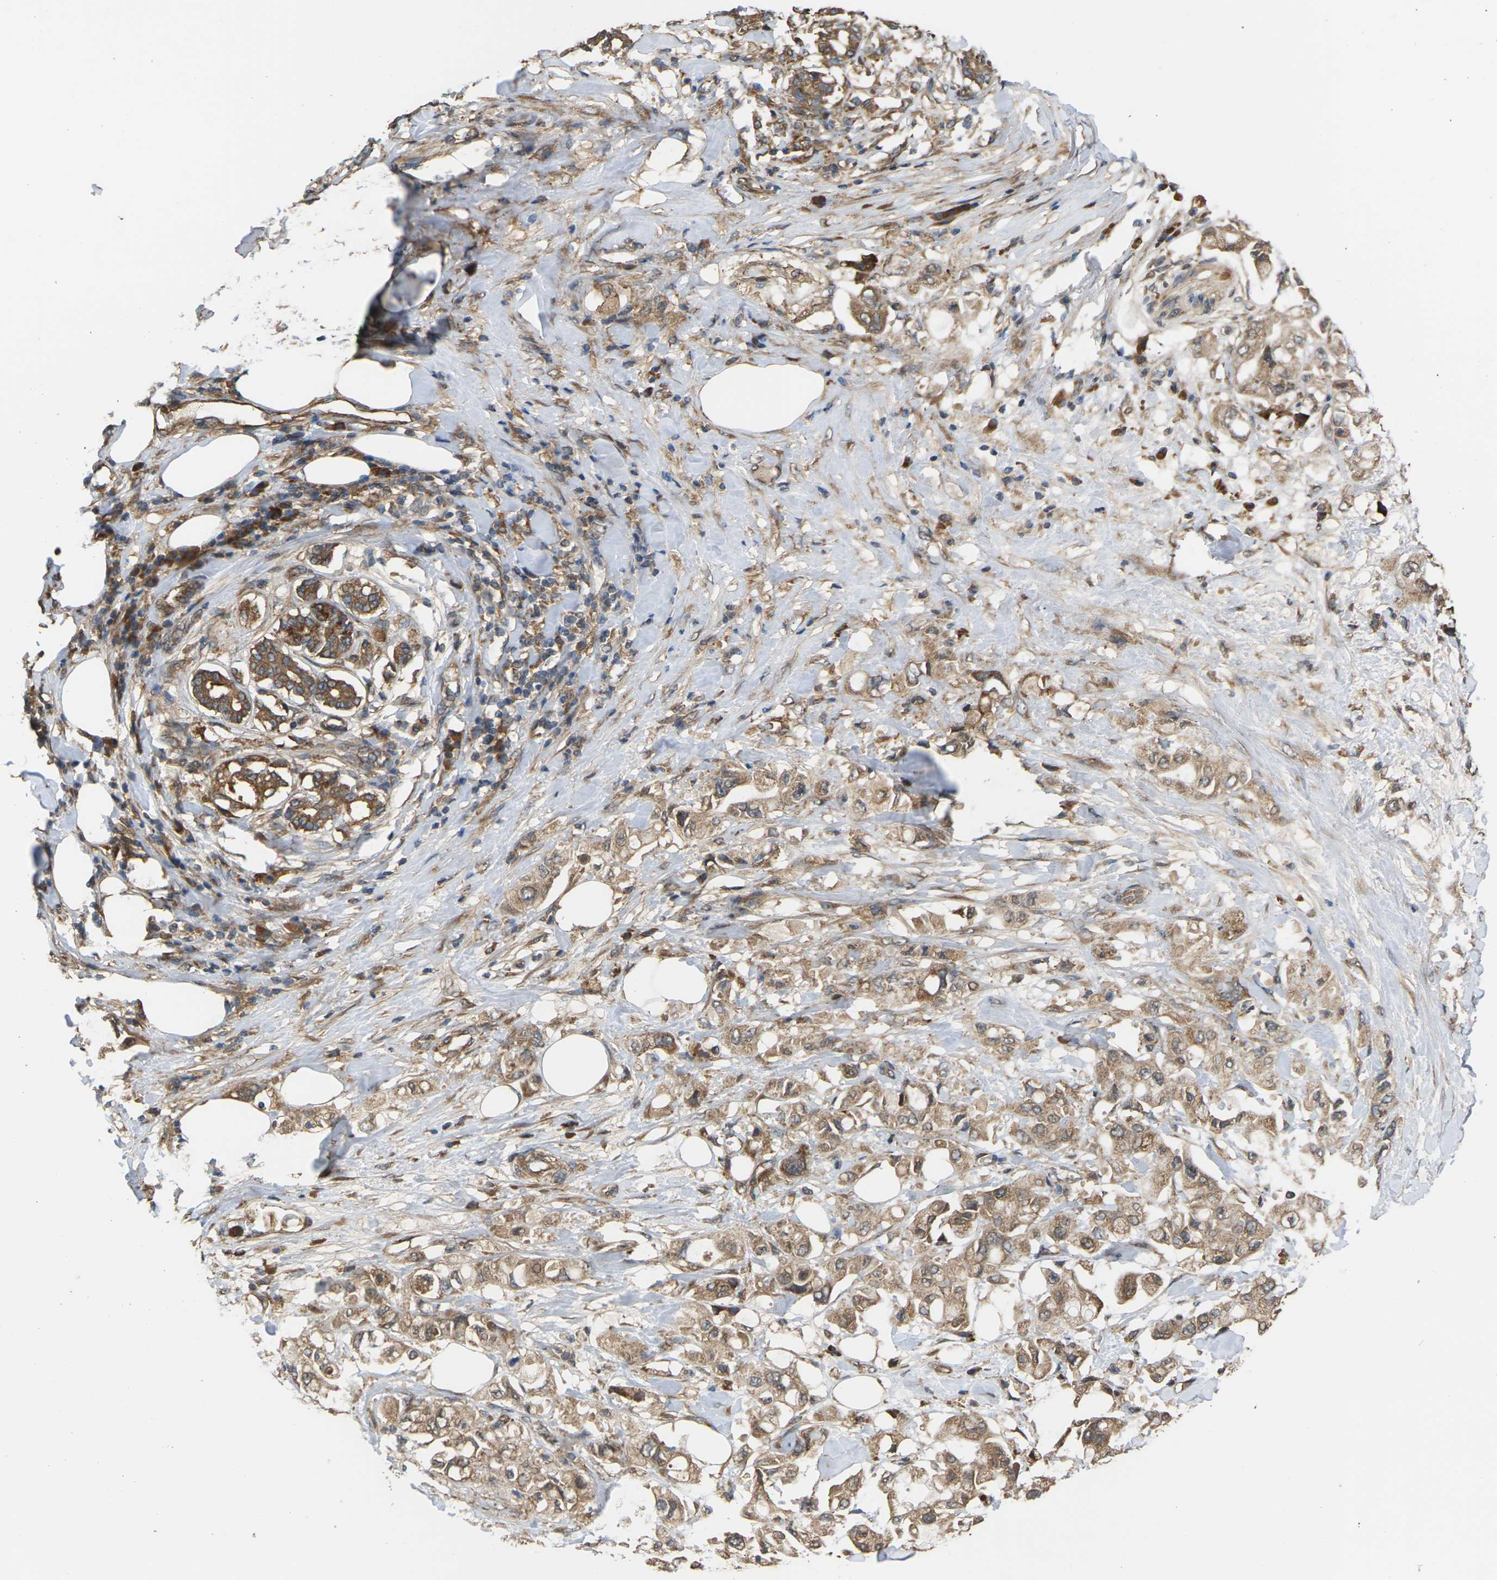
{"staining": {"intensity": "moderate", "quantity": ">75%", "location": "cytoplasmic/membranous"}, "tissue": "pancreatic cancer", "cell_type": "Tumor cells", "image_type": "cancer", "snomed": [{"axis": "morphology", "description": "Adenocarcinoma, NOS"}, {"axis": "topography", "description": "Pancreas"}], "caption": "Immunohistochemical staining of adenocarcinoma (pancreatic) reveals moderate cytoplasmic/membranous protein staining in about >75% of tumor cells. (IHC, brightfield microscopy, high magnification).", "gene": "NRAS", "patient": {"sex": "female", "age": 56}}